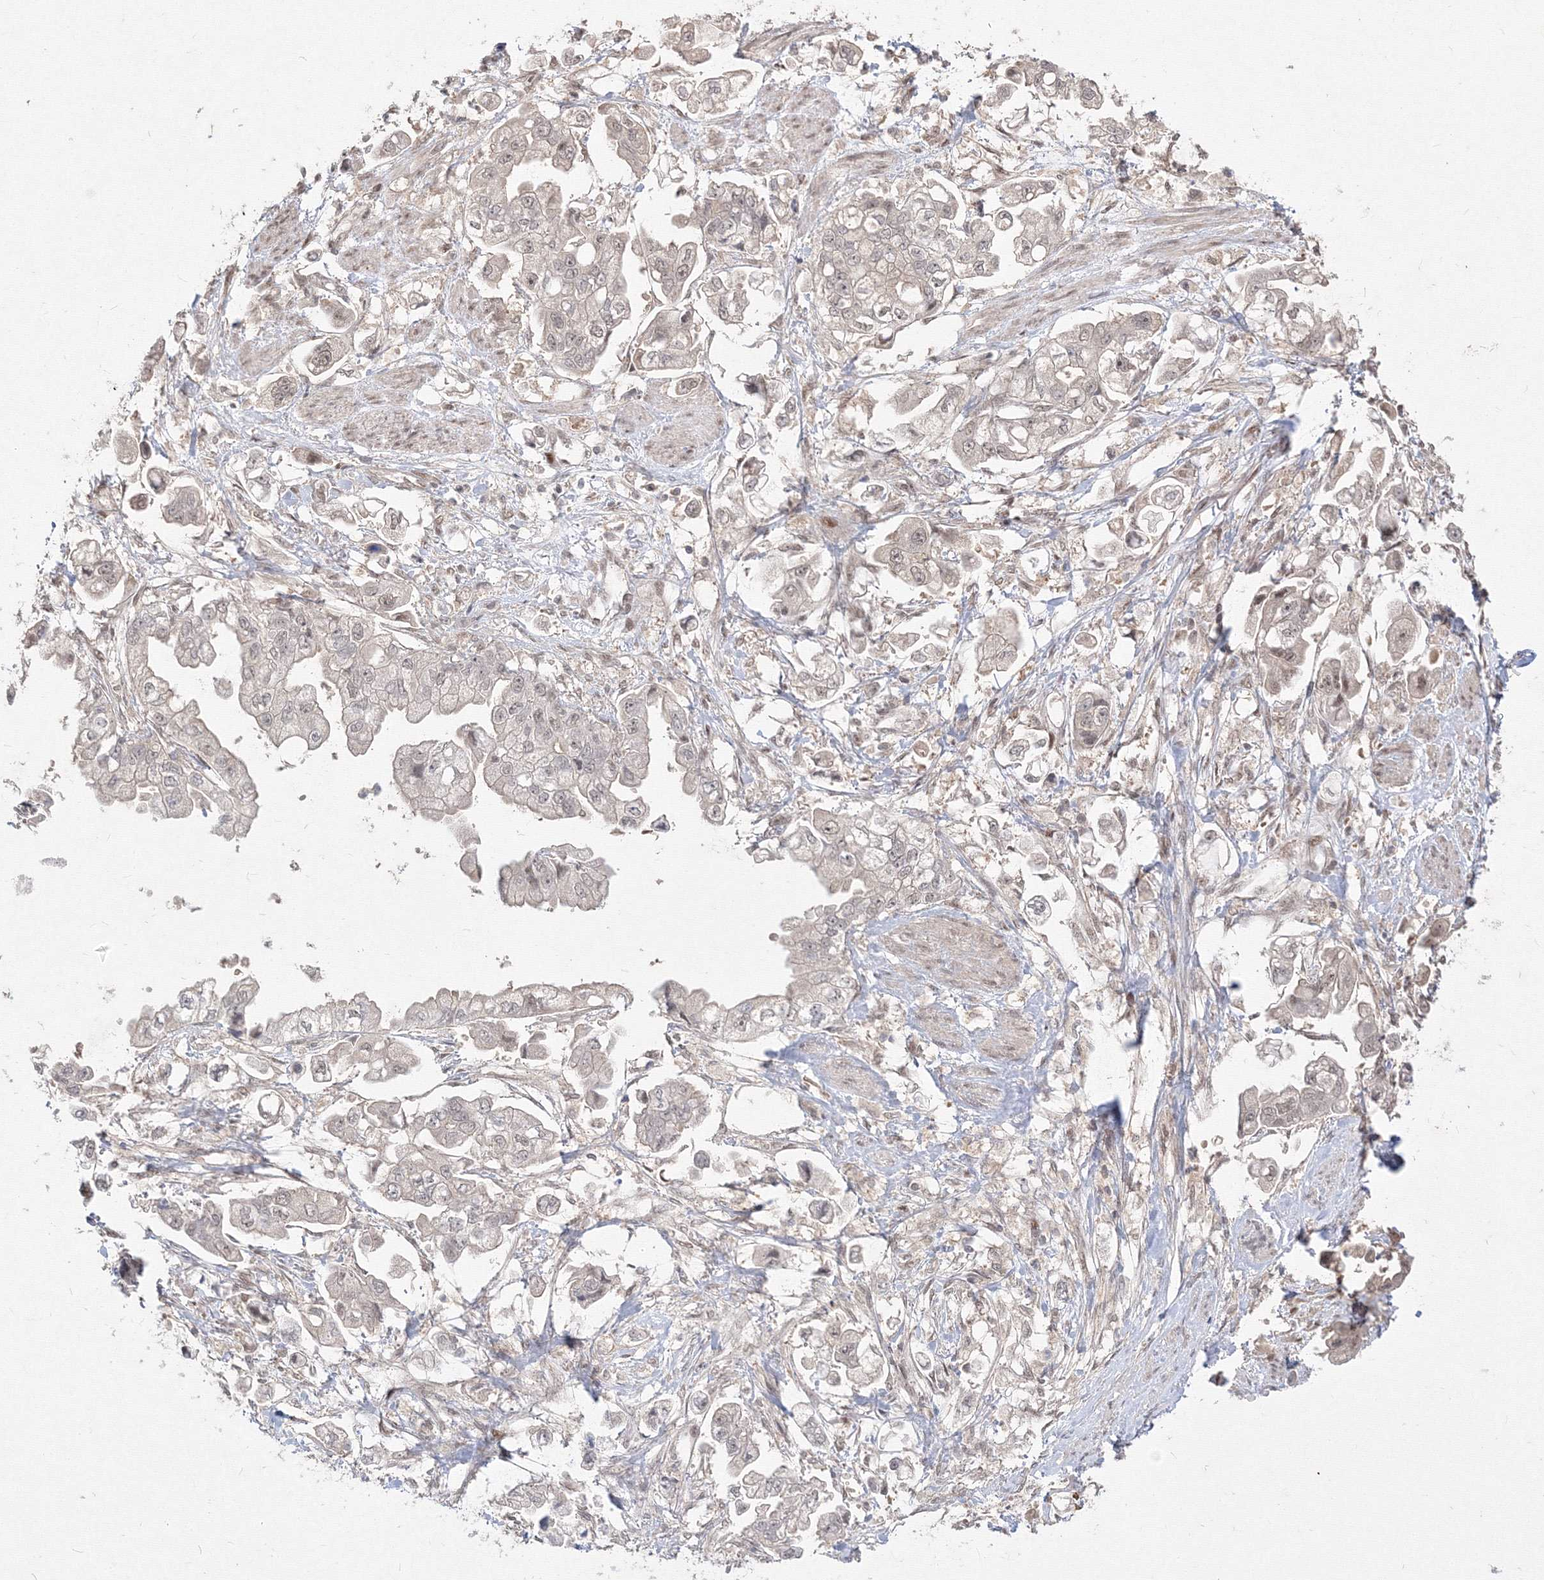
{"staining": {"intensity": "weak", "quantity": "<25%", "location": "nuclear"}, "tissue": "stomach cancer", "cell_type": "Tumor cells", "image_type": "cancer", "snomed": [{"axis": "morphology", "description": "Adenocarcinoma, NOS"}, {"axis": "topography", "description": "Stomach"}], "caption": "A photomicrograph of human stomach adenocarcinoma is negative for staining in tumor cells.", "gene": "COPS4", "patient": {"sex": "male", "age": 62}}